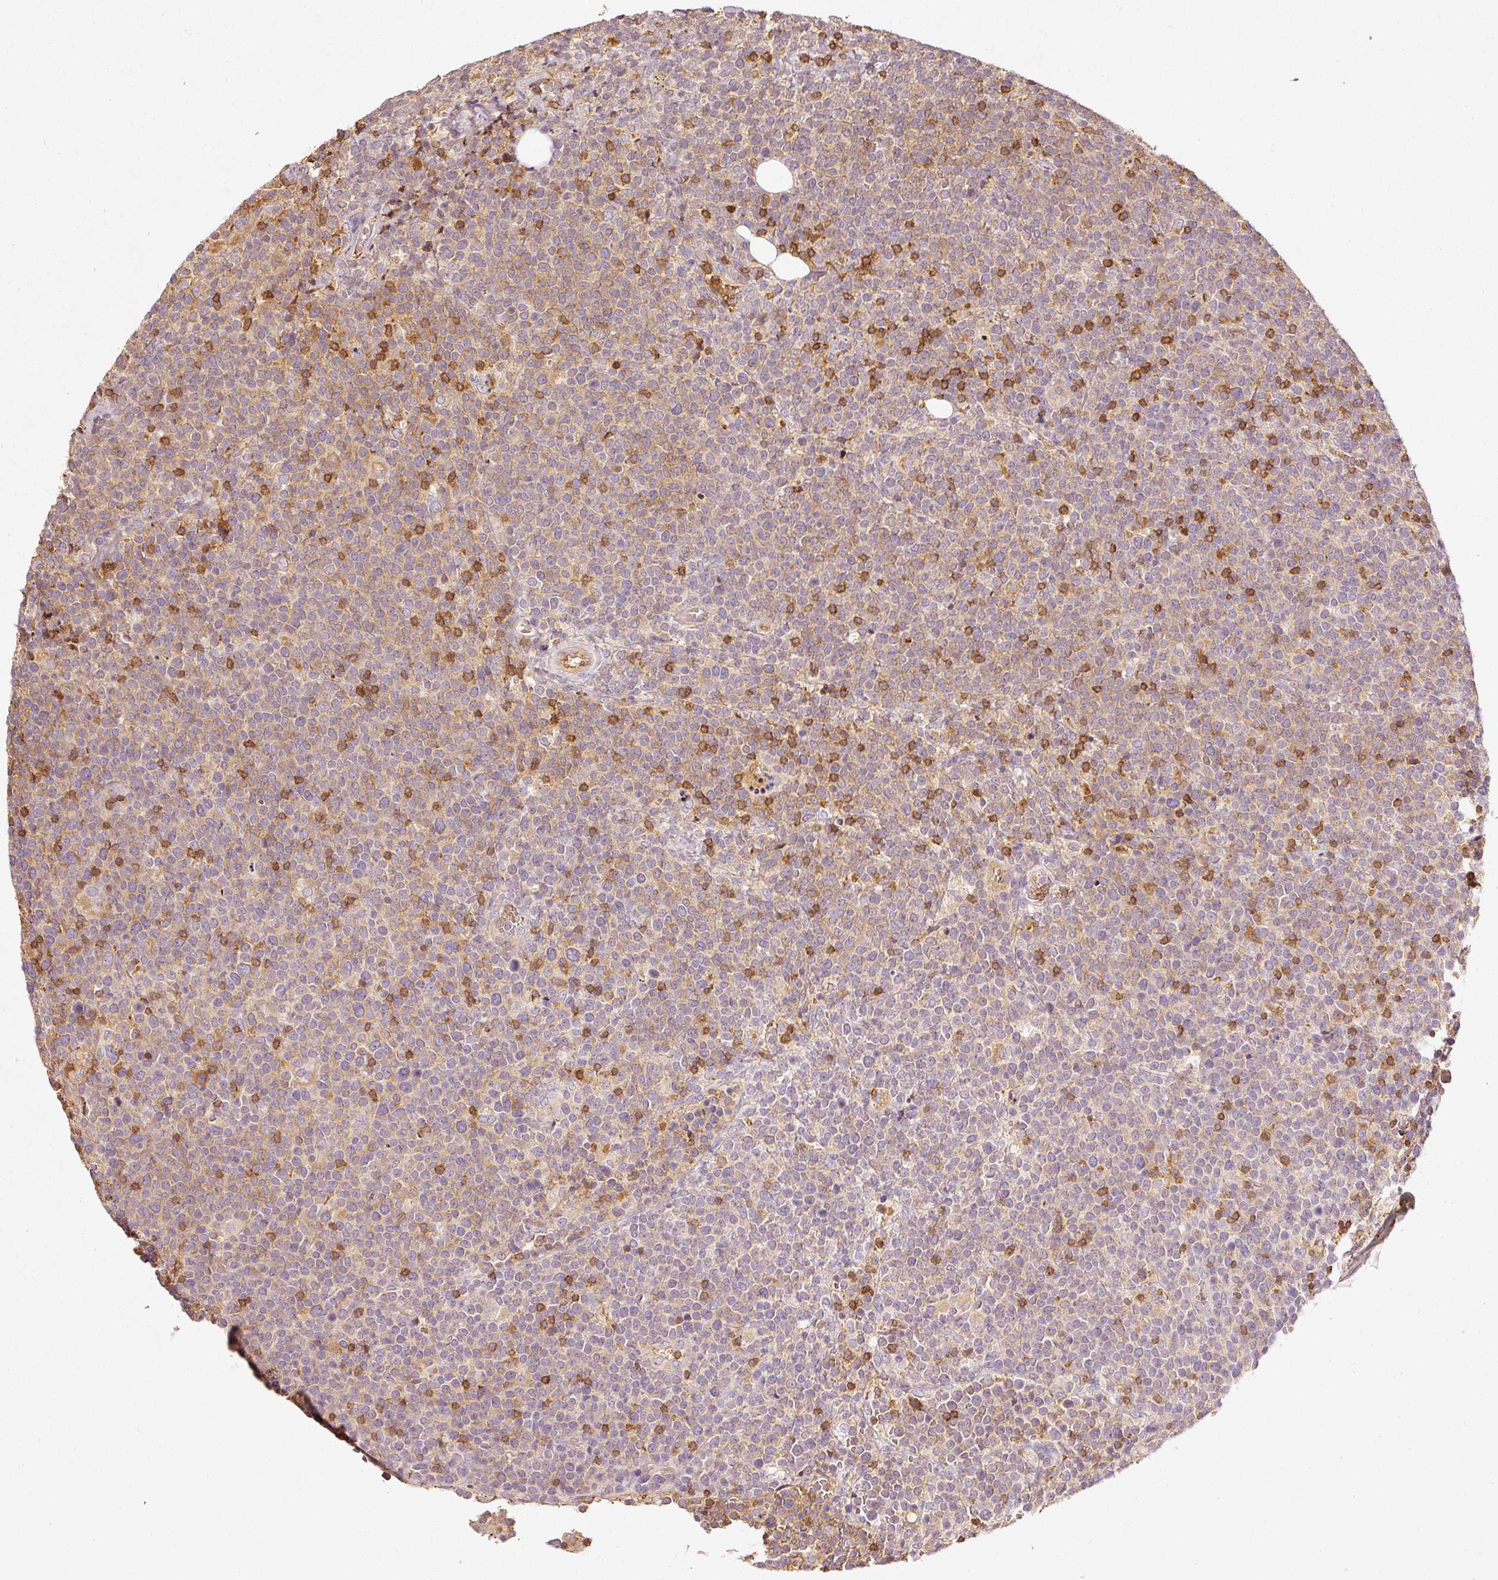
{"staining": {"intensity": "moderate", "quantity": "<25%", "location": "cytoplasmic/membranous"}, "tissue": "lymphoma", "cell_type": "Tumor cells", "image_type": "cancer", "snomed": [{"axis": "morphology", "description": "Malignant lymphoma, non-Hodgkin's type, High grade"}, {"axis": "topography", "description": "Lymph node"}], "caption": "This is an image of IHC staining of lymphoma, which shows moderate staining in the cytoplasmic/membranous of tumor cells.", "gene": "EVL", "patient": {"sex": "male", "age": 61}}